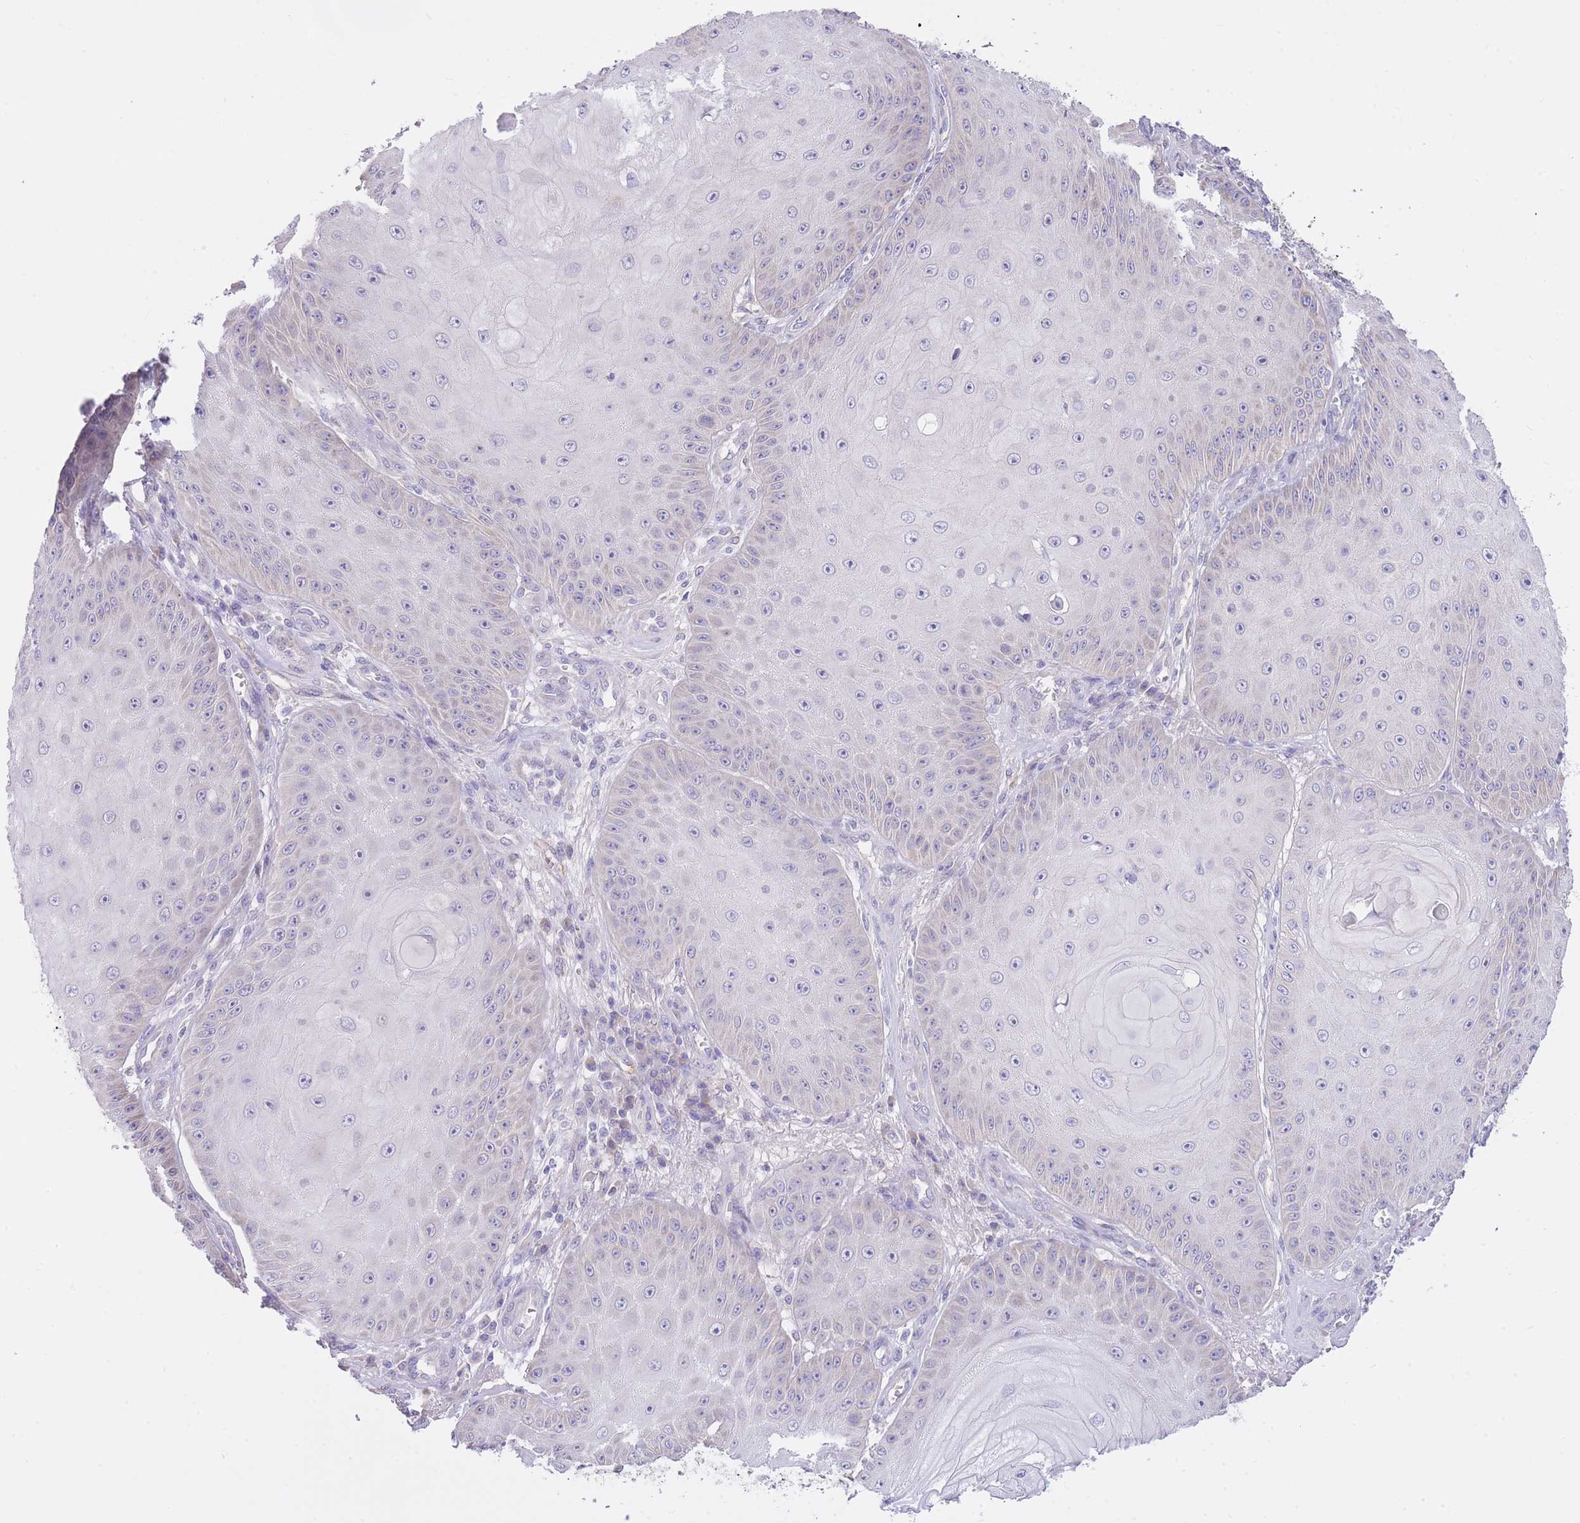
{"staining": {"intensity": "negative", "quantity": "none", "location": "none"}, "tissue": "skin cancer", "cell_type": "Tumor cells", "image_type": "cancer", "snomed": [{"axis": "morphology", "description": "Squamous cell carcinoma, NOS"}, {"axis": "topography", "description": "Skin"}], "caption": "The histopathology image displays no staining of tumor cells in squamous cell carcinoma (skin).", "gene": "PGM1", "patient": {"sex": "male", "age": 70}}